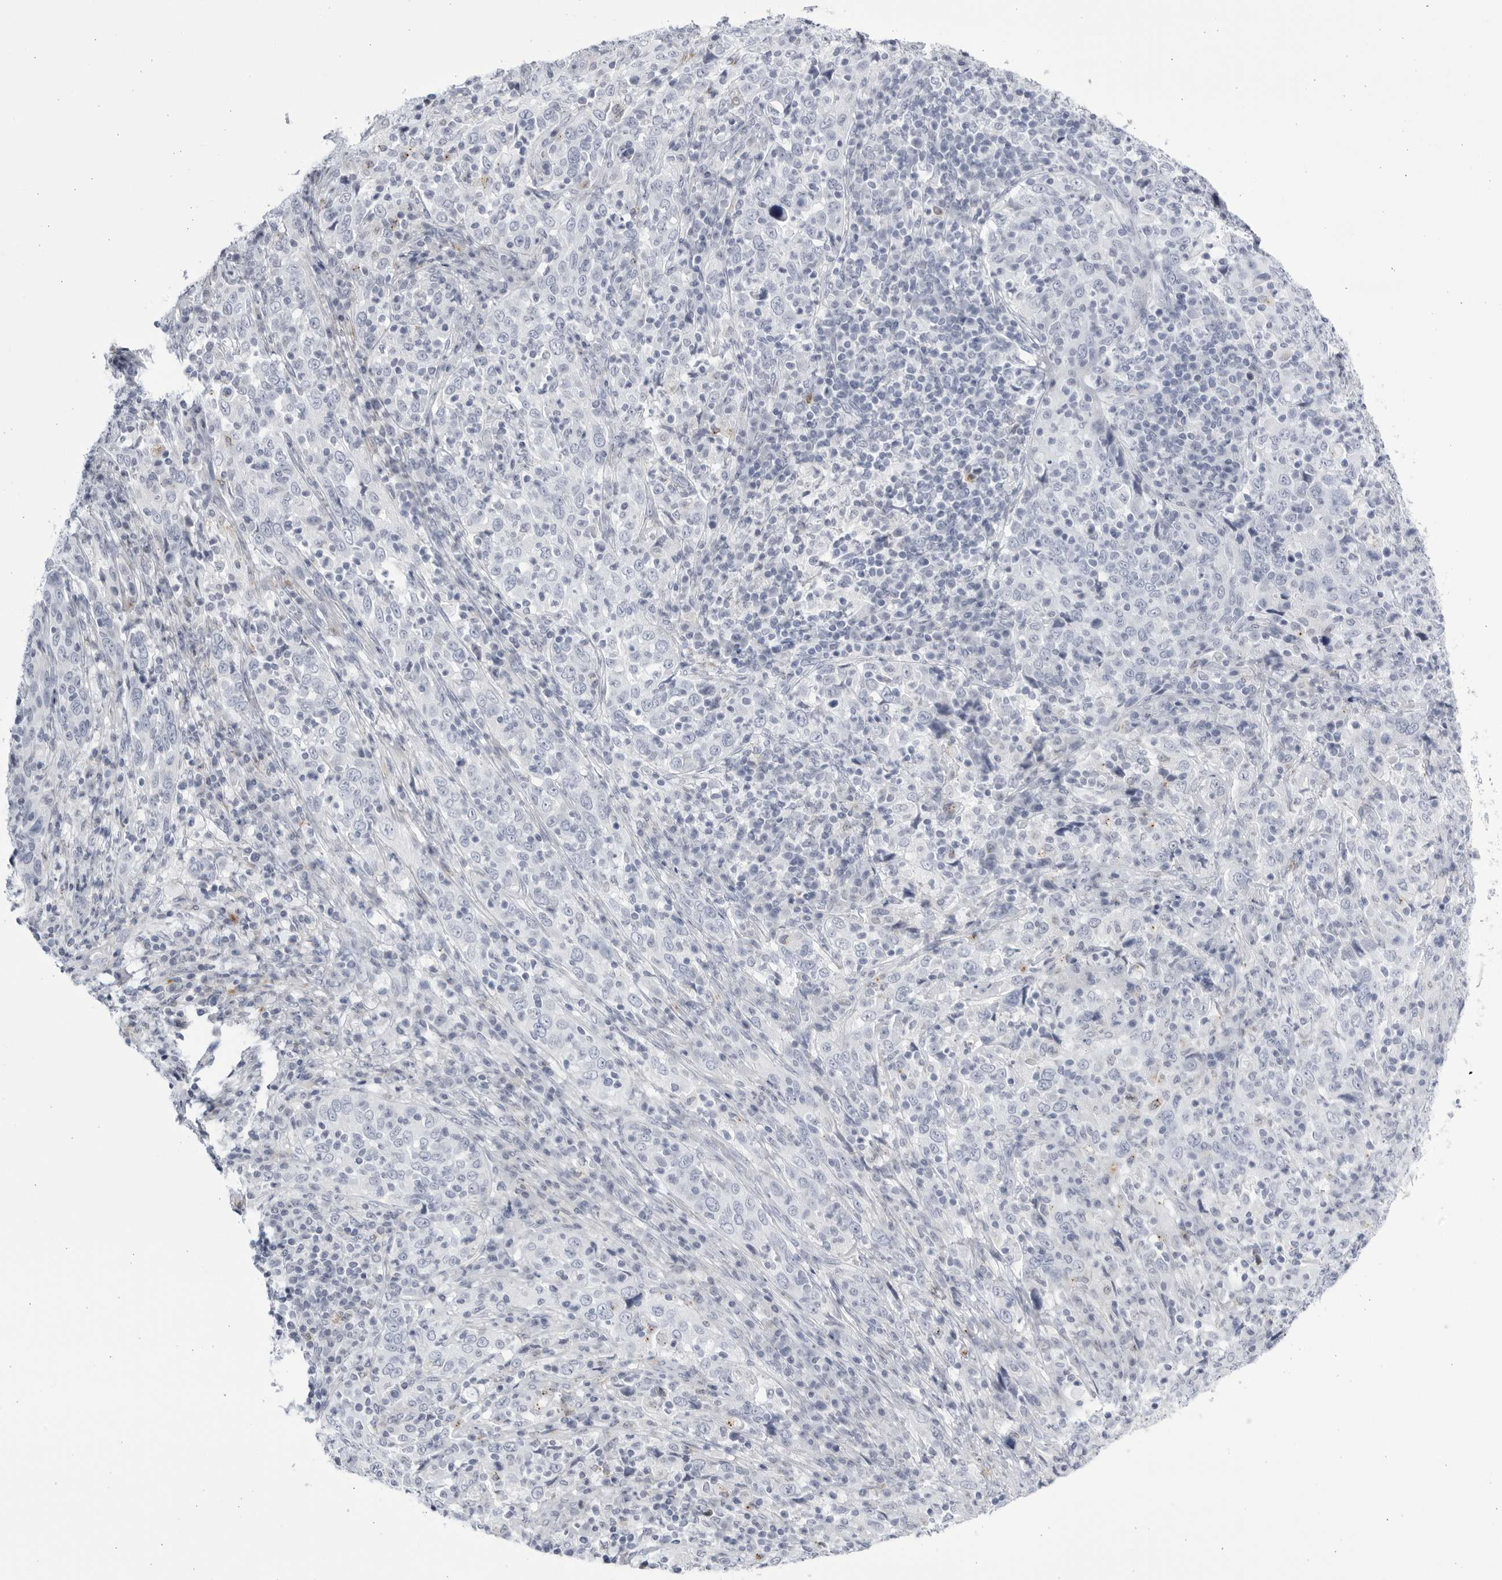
{"staining": {"intensity": "negative", "quantity": "none", "location": "none"}, "tissue": "cervical cancer", "cell_type": "Tumor cells", "image_type": "cancer", "snomed": [{"axis": "morphology", "description": "Squamous cell carcinoma, NOS"}, {"axis": "topography", "description": "Cervix"}], "caption": "The immunohistochemistry histopathology image has no significant positivity in tumor cells of cervical cancer (squamous cell carcinoma) tissue.", "gene": "CCDC181", "patient": {"sex": "female", "age": 46}}